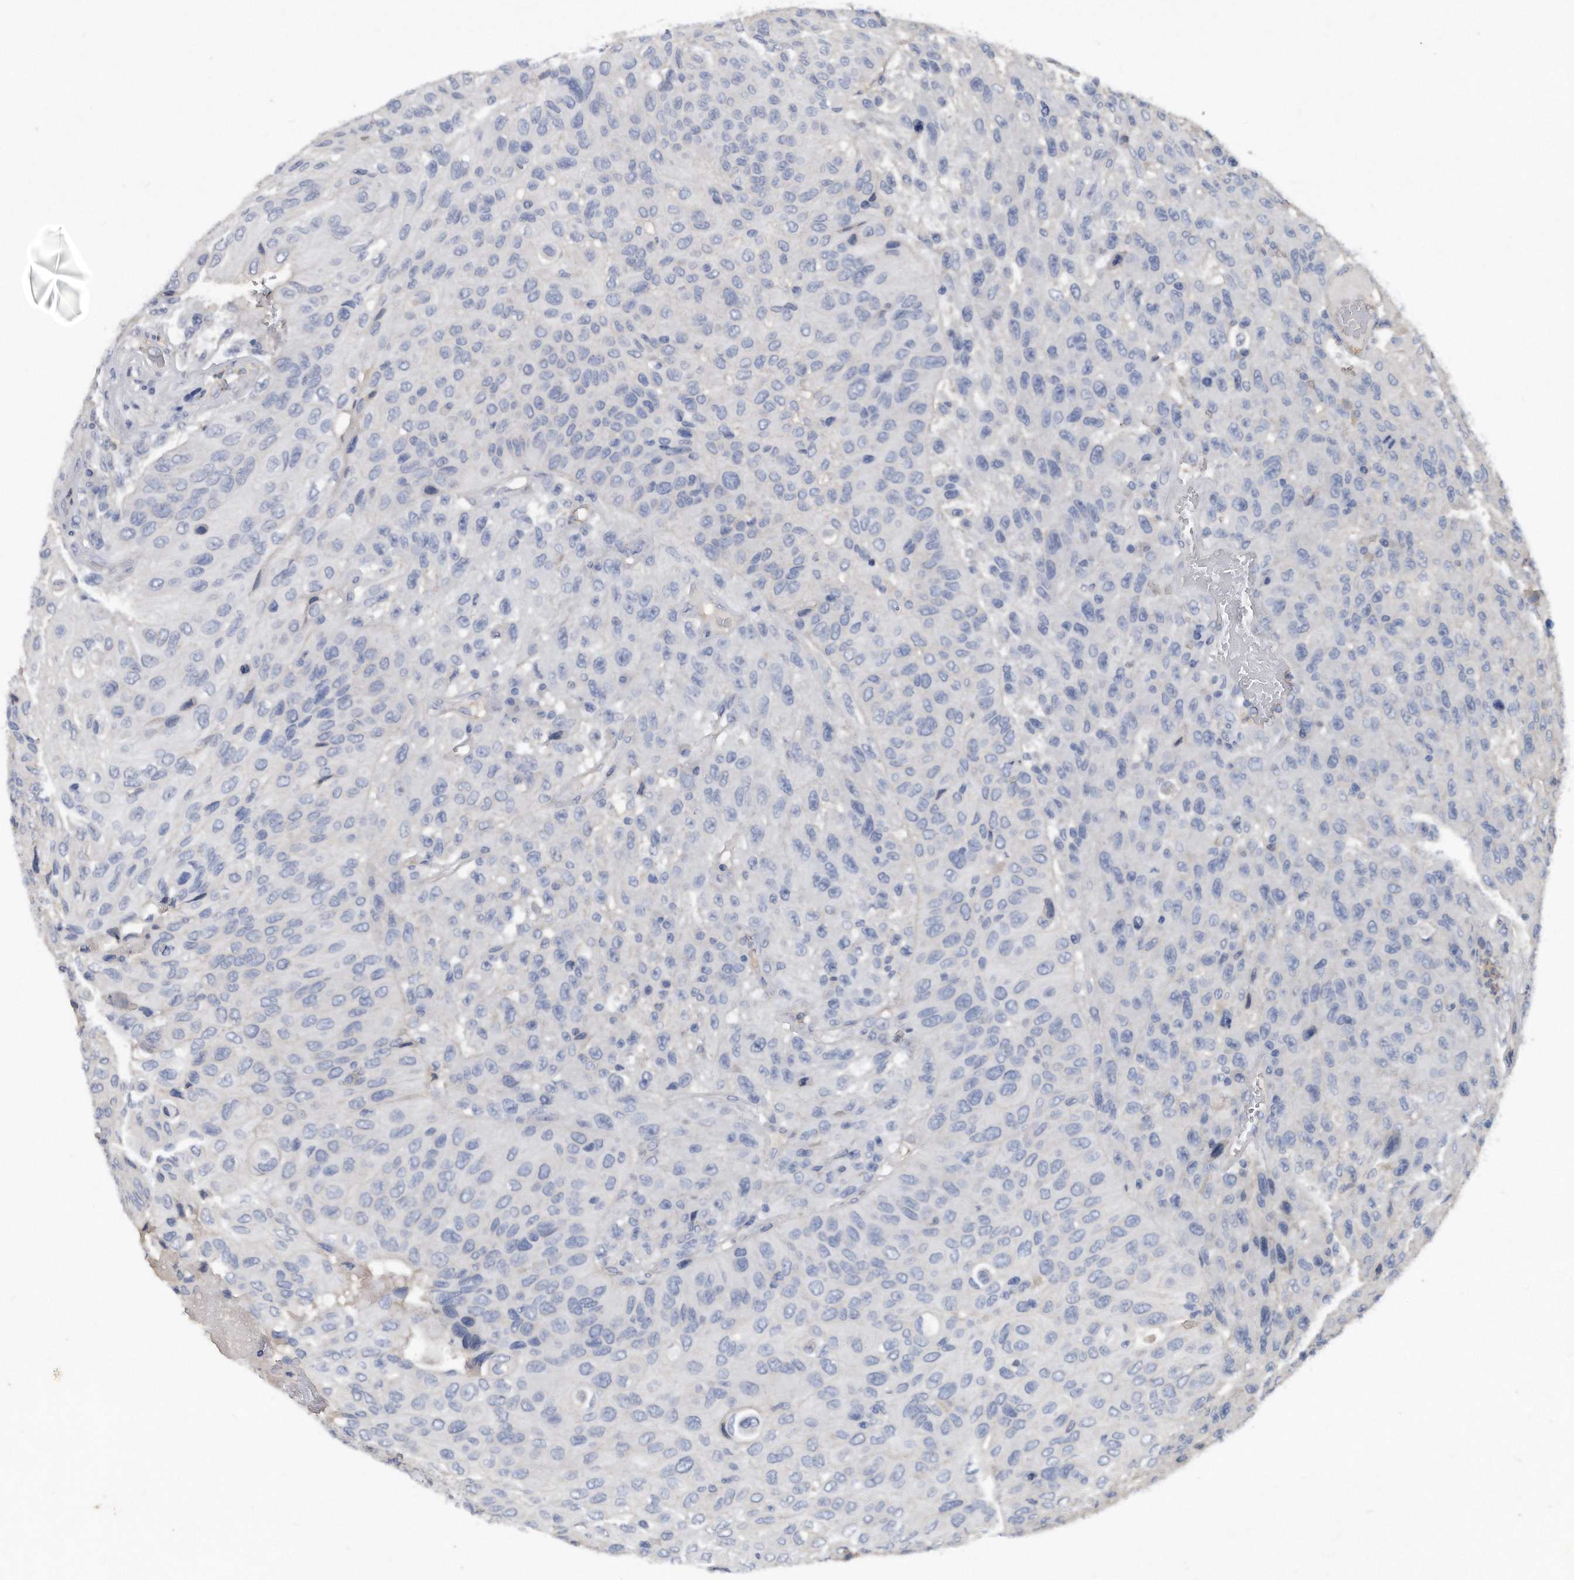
{"staining": {"intensity": "negative", "quantity": "none", "location": "none"}, "tissue": "urothelial cancer", "cell_type": "Tumor cells", "image_type": "cancer", "snomed": [{"axis": "morphology", "description": "Urothelial carcinoma, High grade"}, {"axis": "topography", "description": "Urinary bladder"}], "caption": "Immunohistochemistry histopathology image of neoplastic tissue: urothelial cancer stained with DAB demonstrates no significant protein expression in tumor cells.", "gene": "HOMER3", "patient": {"sex": "male", "age": 66}}